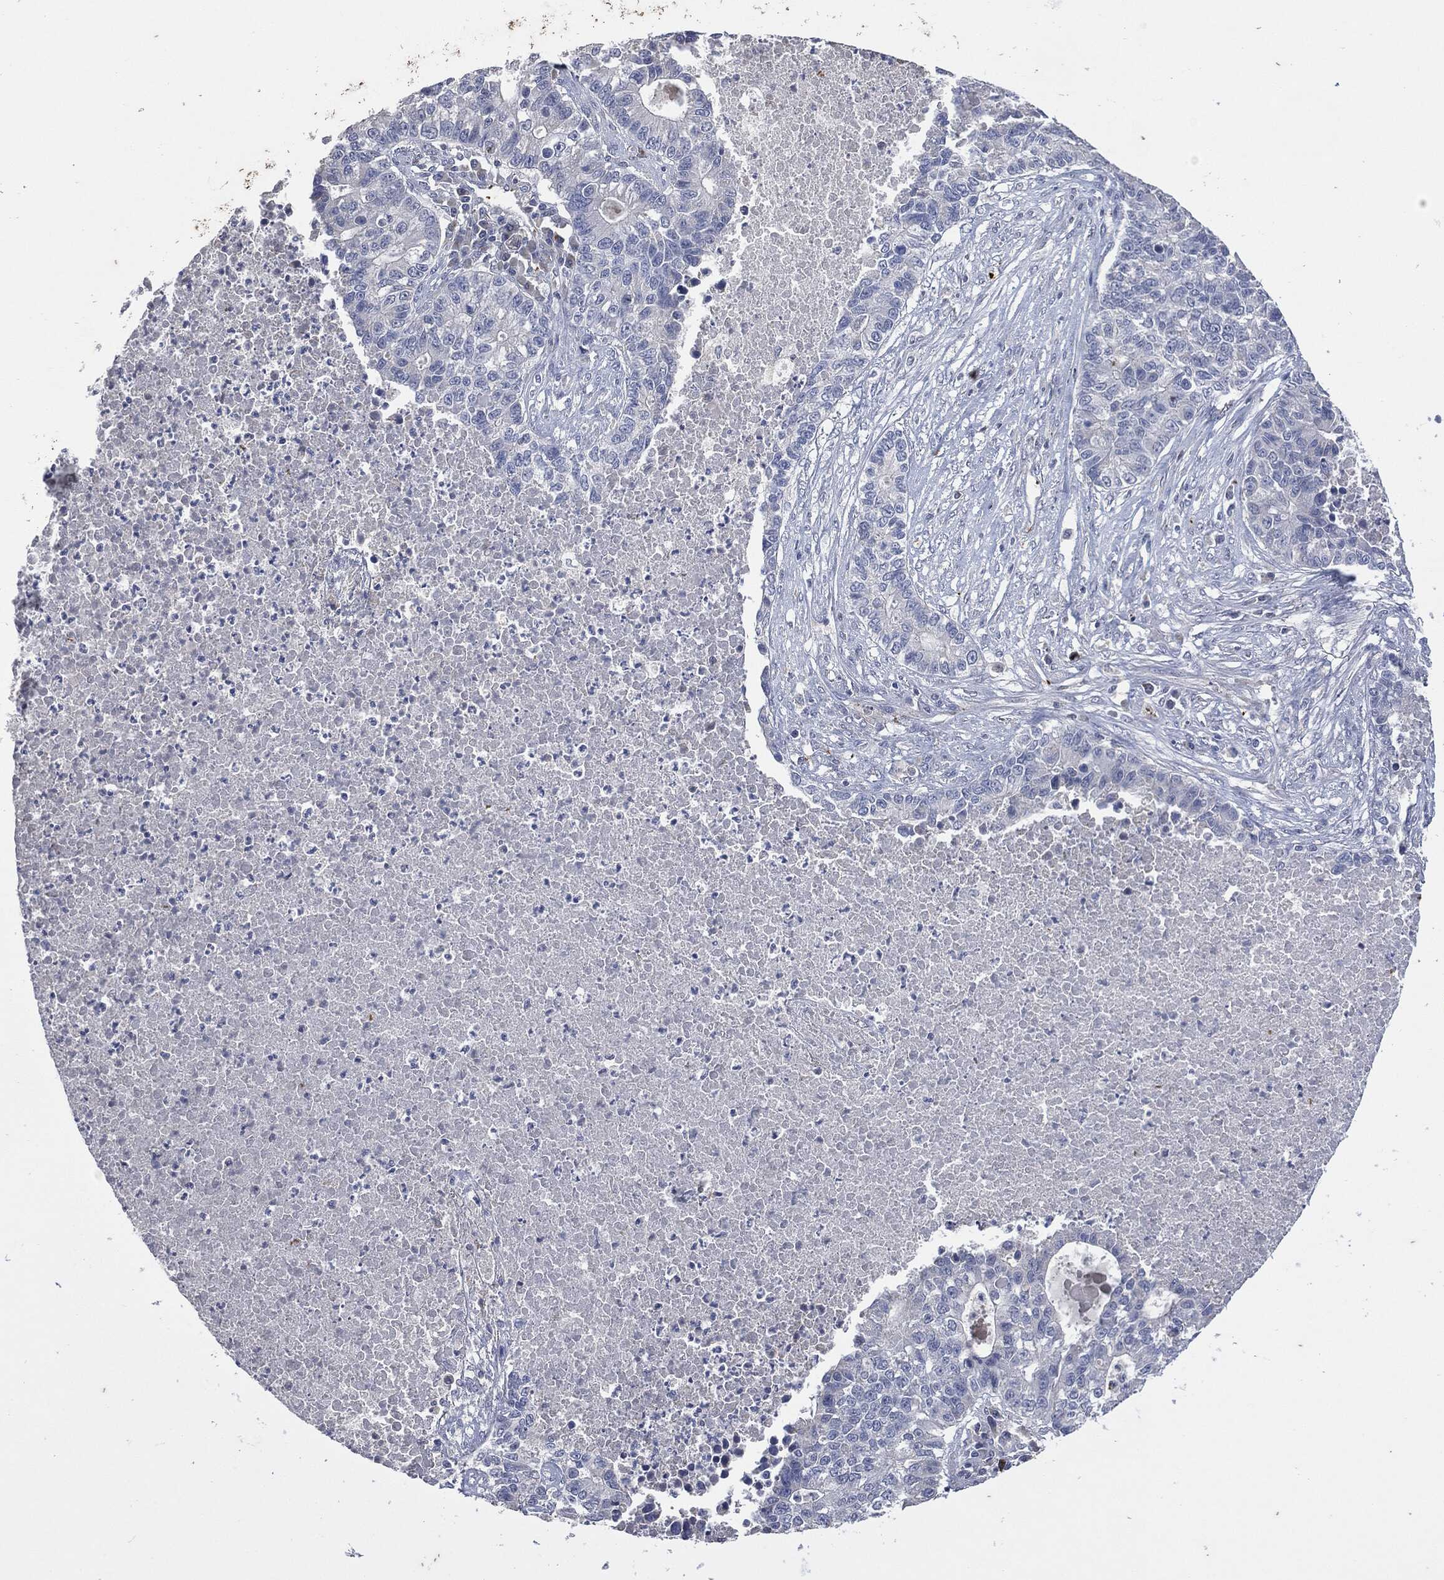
{"staining": {"intensity": "negative", "quantity": "none", "location": "none"}, "tissue": "lung cancer", "cell_type": "Tumor cells", "image_type": "cancer", "snomed": [{"axis": "morphology", "description": "Adenocarcinoma, NOS"}, {"axis": "topography", "description": "Lung"}], "caption": "This is a photomicrograph of IHC staining of lung cancer (adenocarcinoma), which shows no staining in tumor cells. The staining is performed using DAB brown chromogen with nuclei counter-stained in using hematoxylin.", "gene": "CD33", "patient": {"sex": "male", "age": 57}}